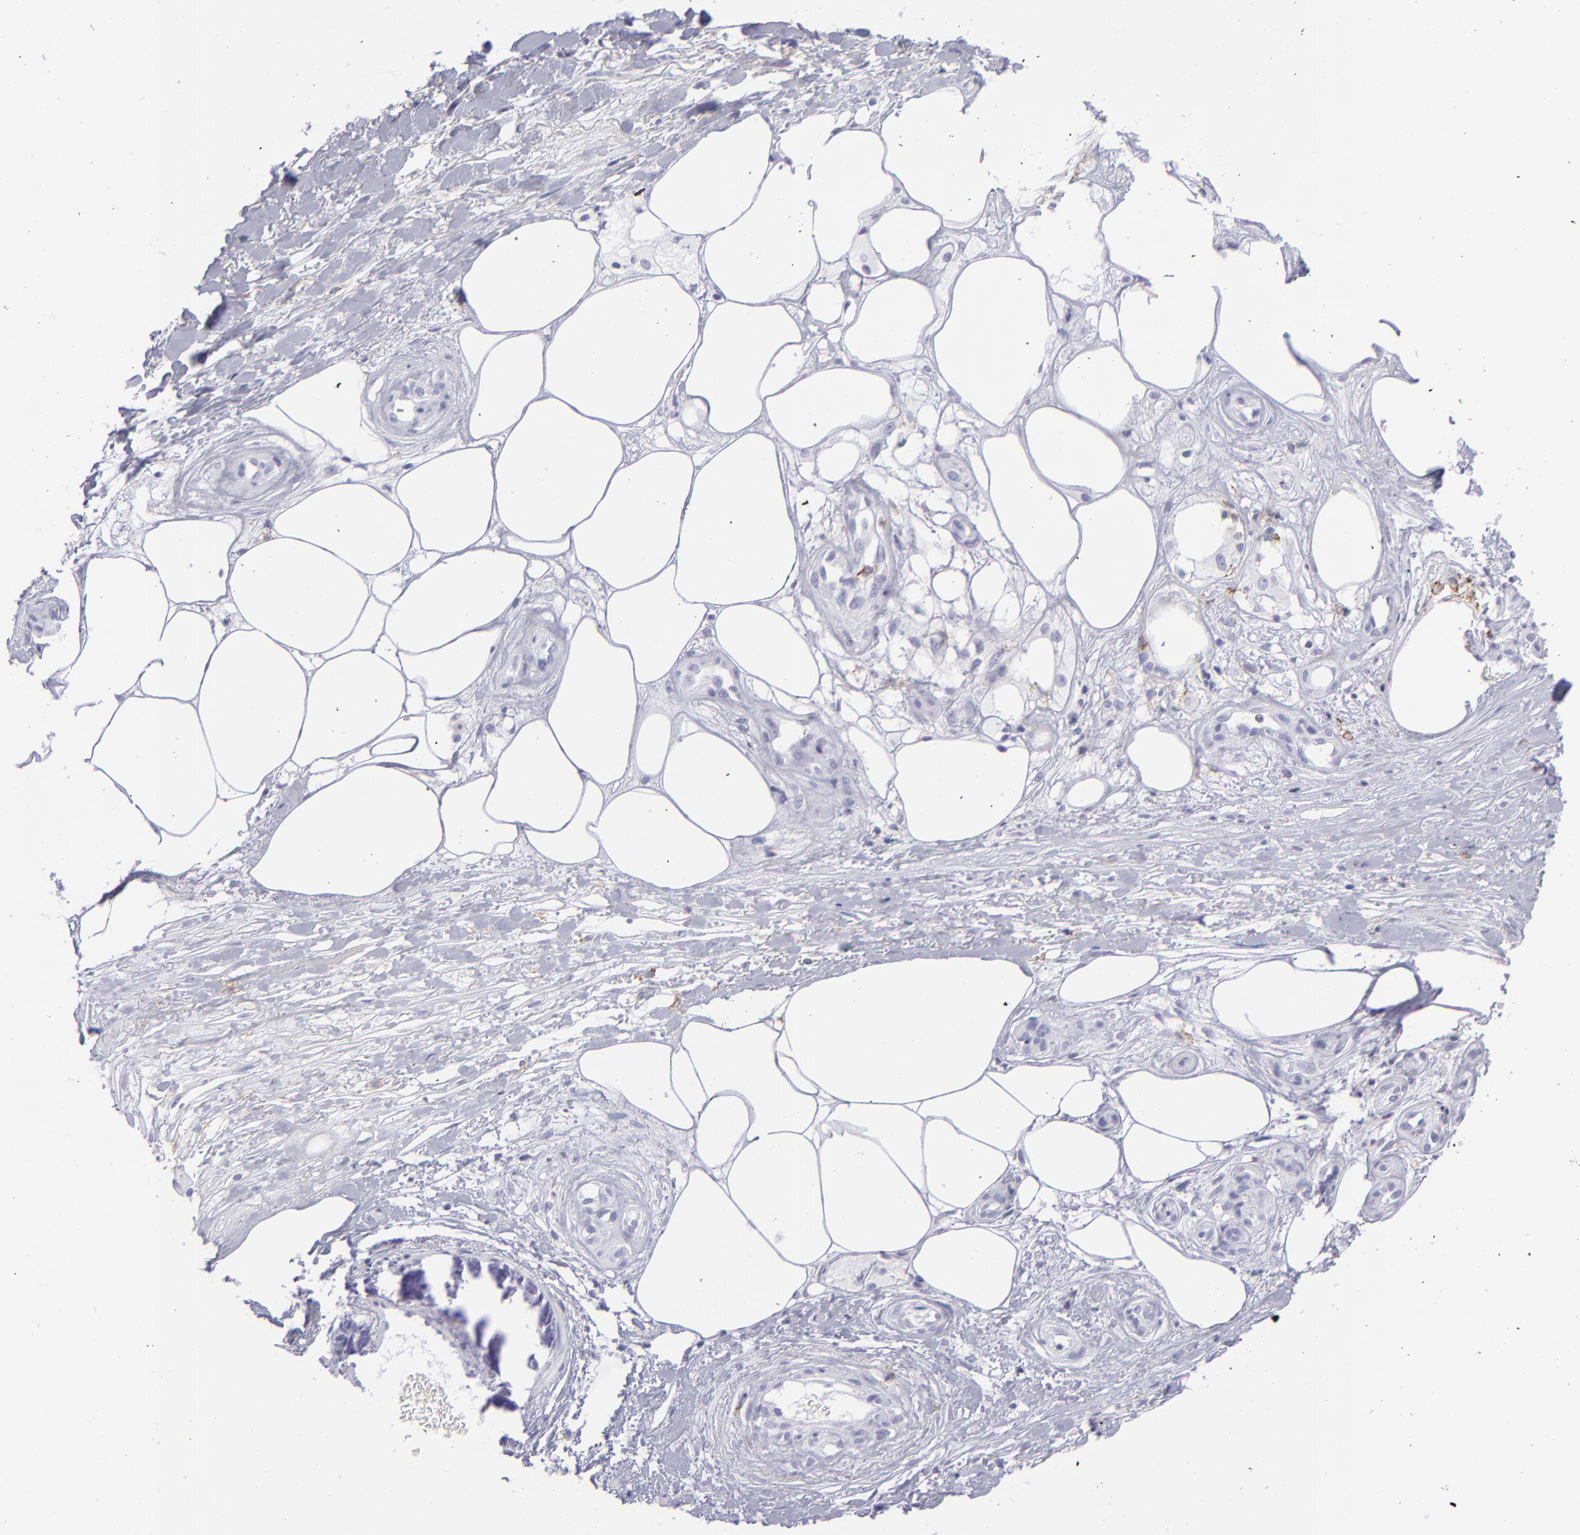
{"staining": {"intensity": "negative", "quantity": "none", "location": "none"}, "tissue": "melanoma", "cell_type": "Tumor cells", "image_type": "cancer", "snomed": [{"axis": "morphology", "description": "Malignant melanoma, NOS"}, {"axis": "topography", "description": "Skin"}], "caption": "IHC micrograph of human malignant melanoma stained for a protein (brown), which reveals no staining in tumor cells.", "gene": "SELPLG", "patient": {"sex": "female", "age": 85}}